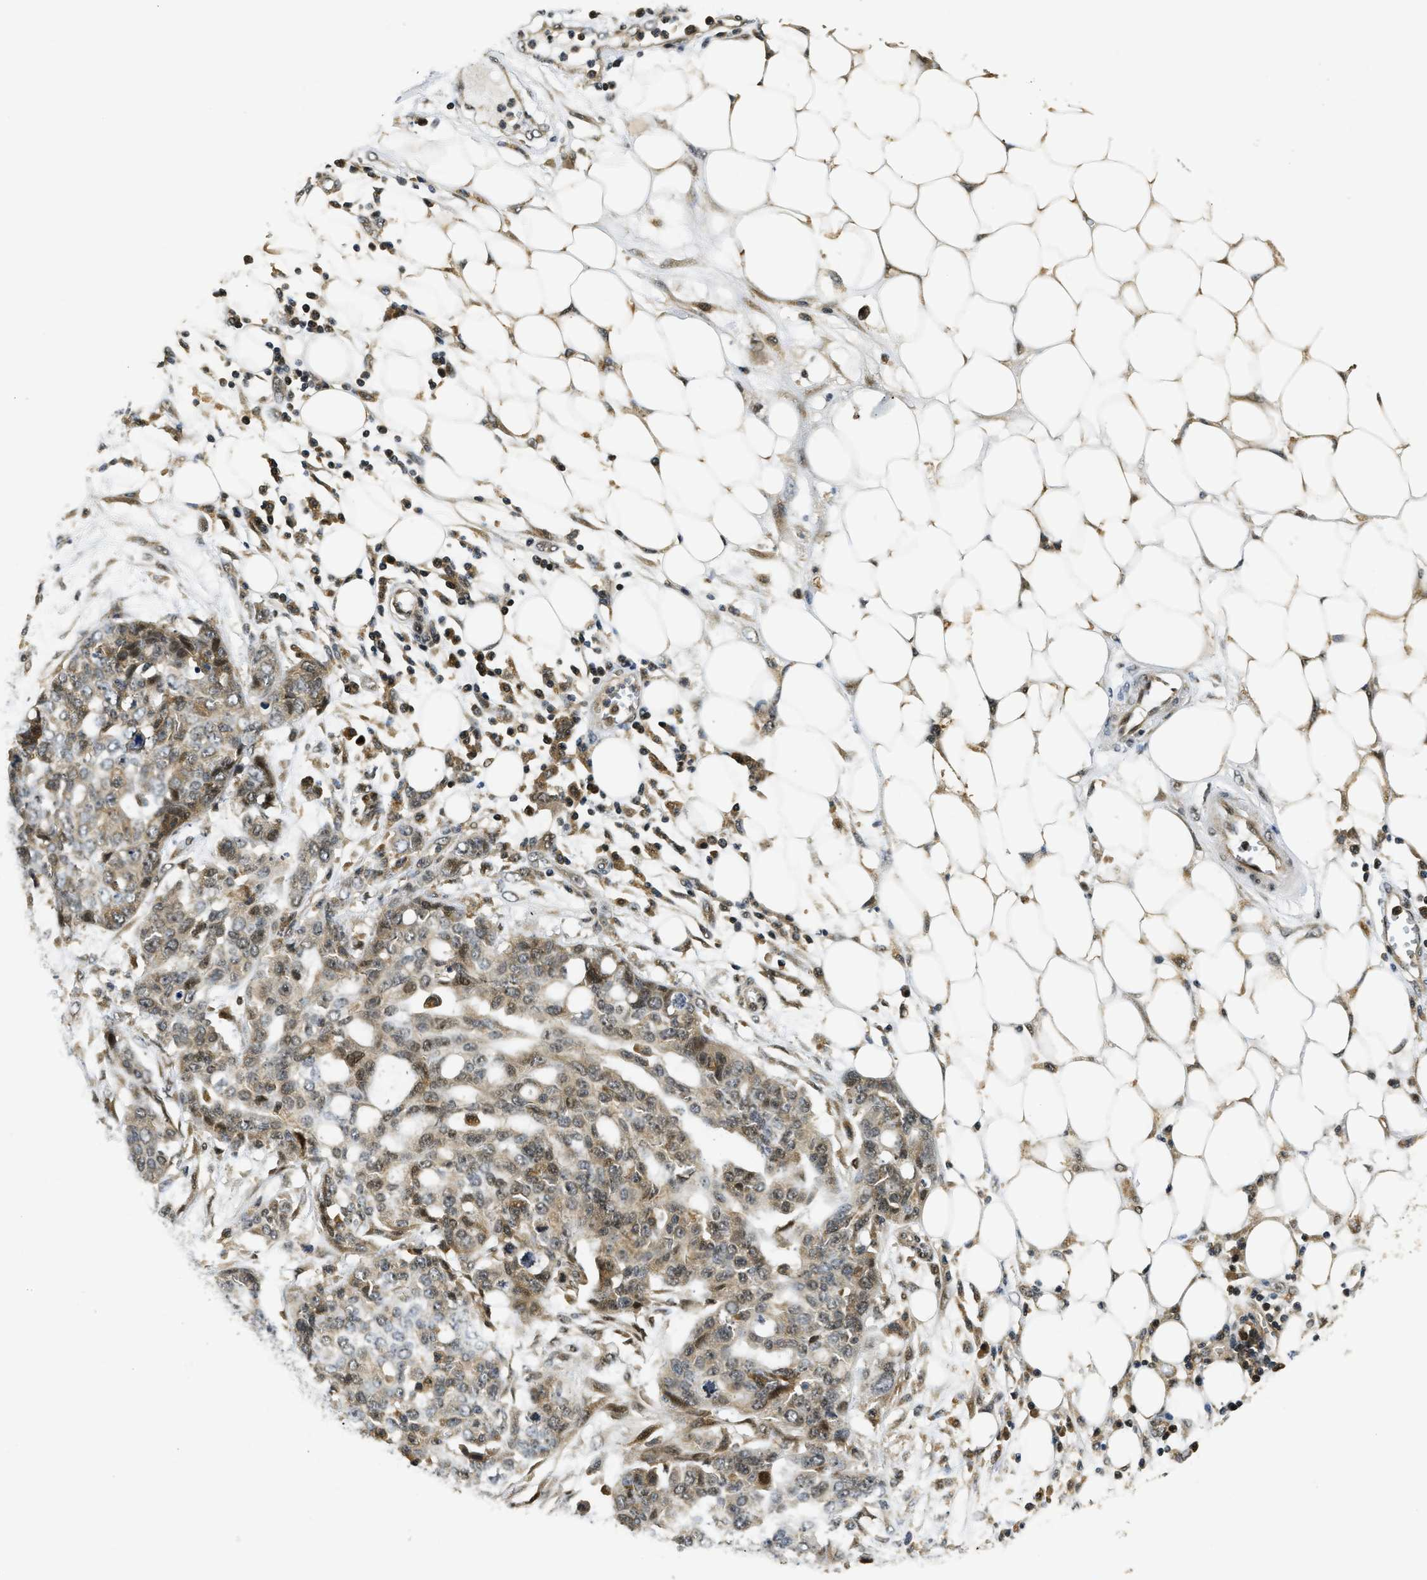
{"staining": {"intensity": "weak", "quantity": ">75%", "location": "cytoplasmic/membranous,nuclear"}, "tissue": "ovarian cancer", "cell_type": "Tumor cells", "image_type": "cancer", "snomed": [{"axis": "morphology", "description": "Cystadenocarcinoma, serous, NOS"}, {"axis": "topography", "description": "Soft tissue"}, {"axis": "topography", "description": "Ovary"}], "caption": "Protein expression analysis of human ovarian cancer reveals weak cytoplasmic/membranous and nuclear positivity in about >75% of tumor cells.", "gene": "ADSL", "patient": {"sex": "female", "age": 57}}